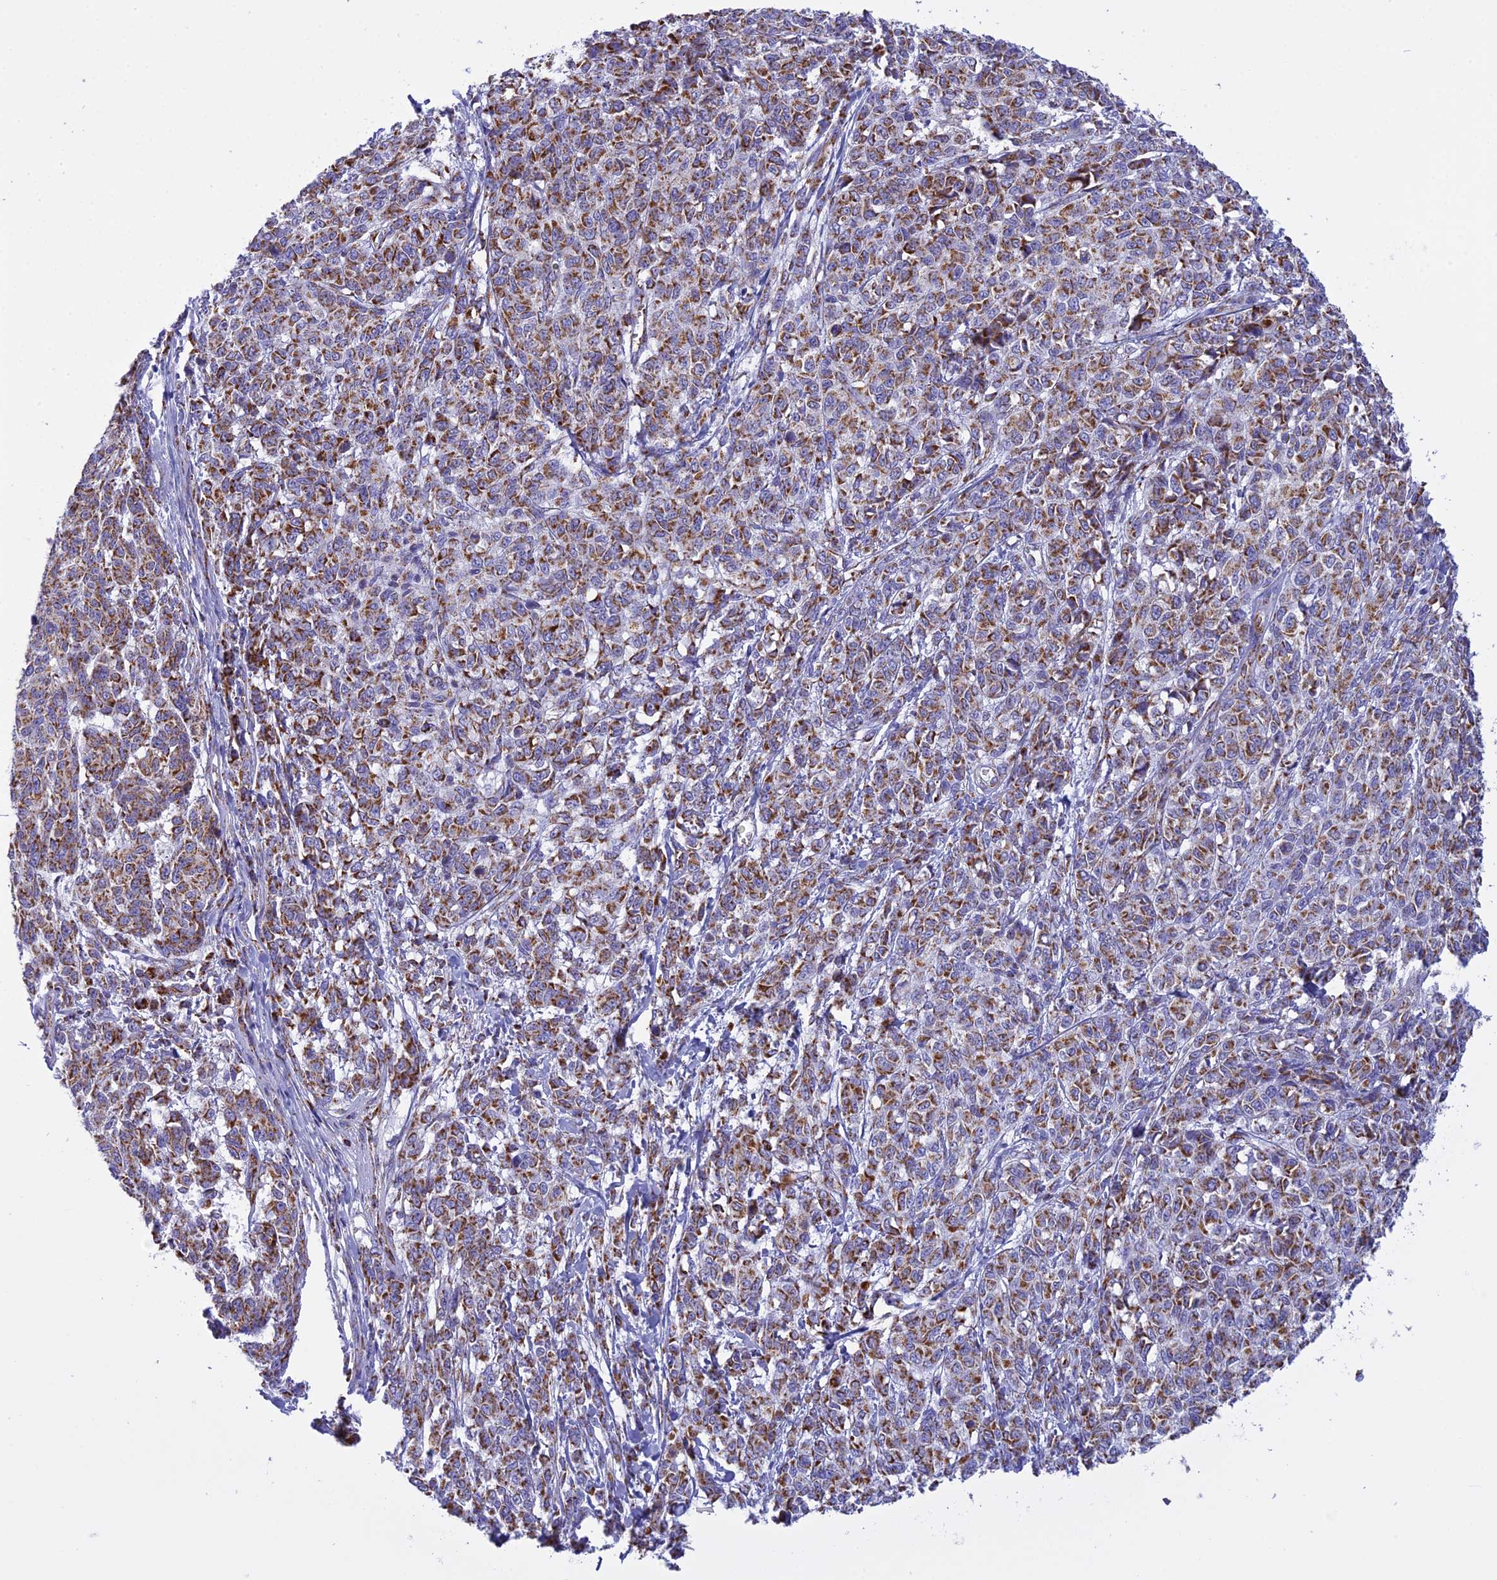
{"staining": {"intensity": "moderate", "quantity": ">75%", "location": "cytoplasmic/membranous"}, "tissue": "melanoma", "cell_type": "Tumor cells", "image_type": "cancer", "snomed": [{"axis": "morphology", "description": "Malignant melanoma, NOS"}, {"axis": "topography", "description": "Skin"}], "caption": "The photomicrograph shows staining of melanoma, revealing moderate cytoplasmic/membranous protein staining (brown color) within tumor cells. Using DAB (3,3'-diaminobenzidine) (brown) and hematoxylin (blue) stains, captured at high magnification using brightfield microscopy.", "gene": "KCNG1", "patient": {"sex": "male", "age": 49}}